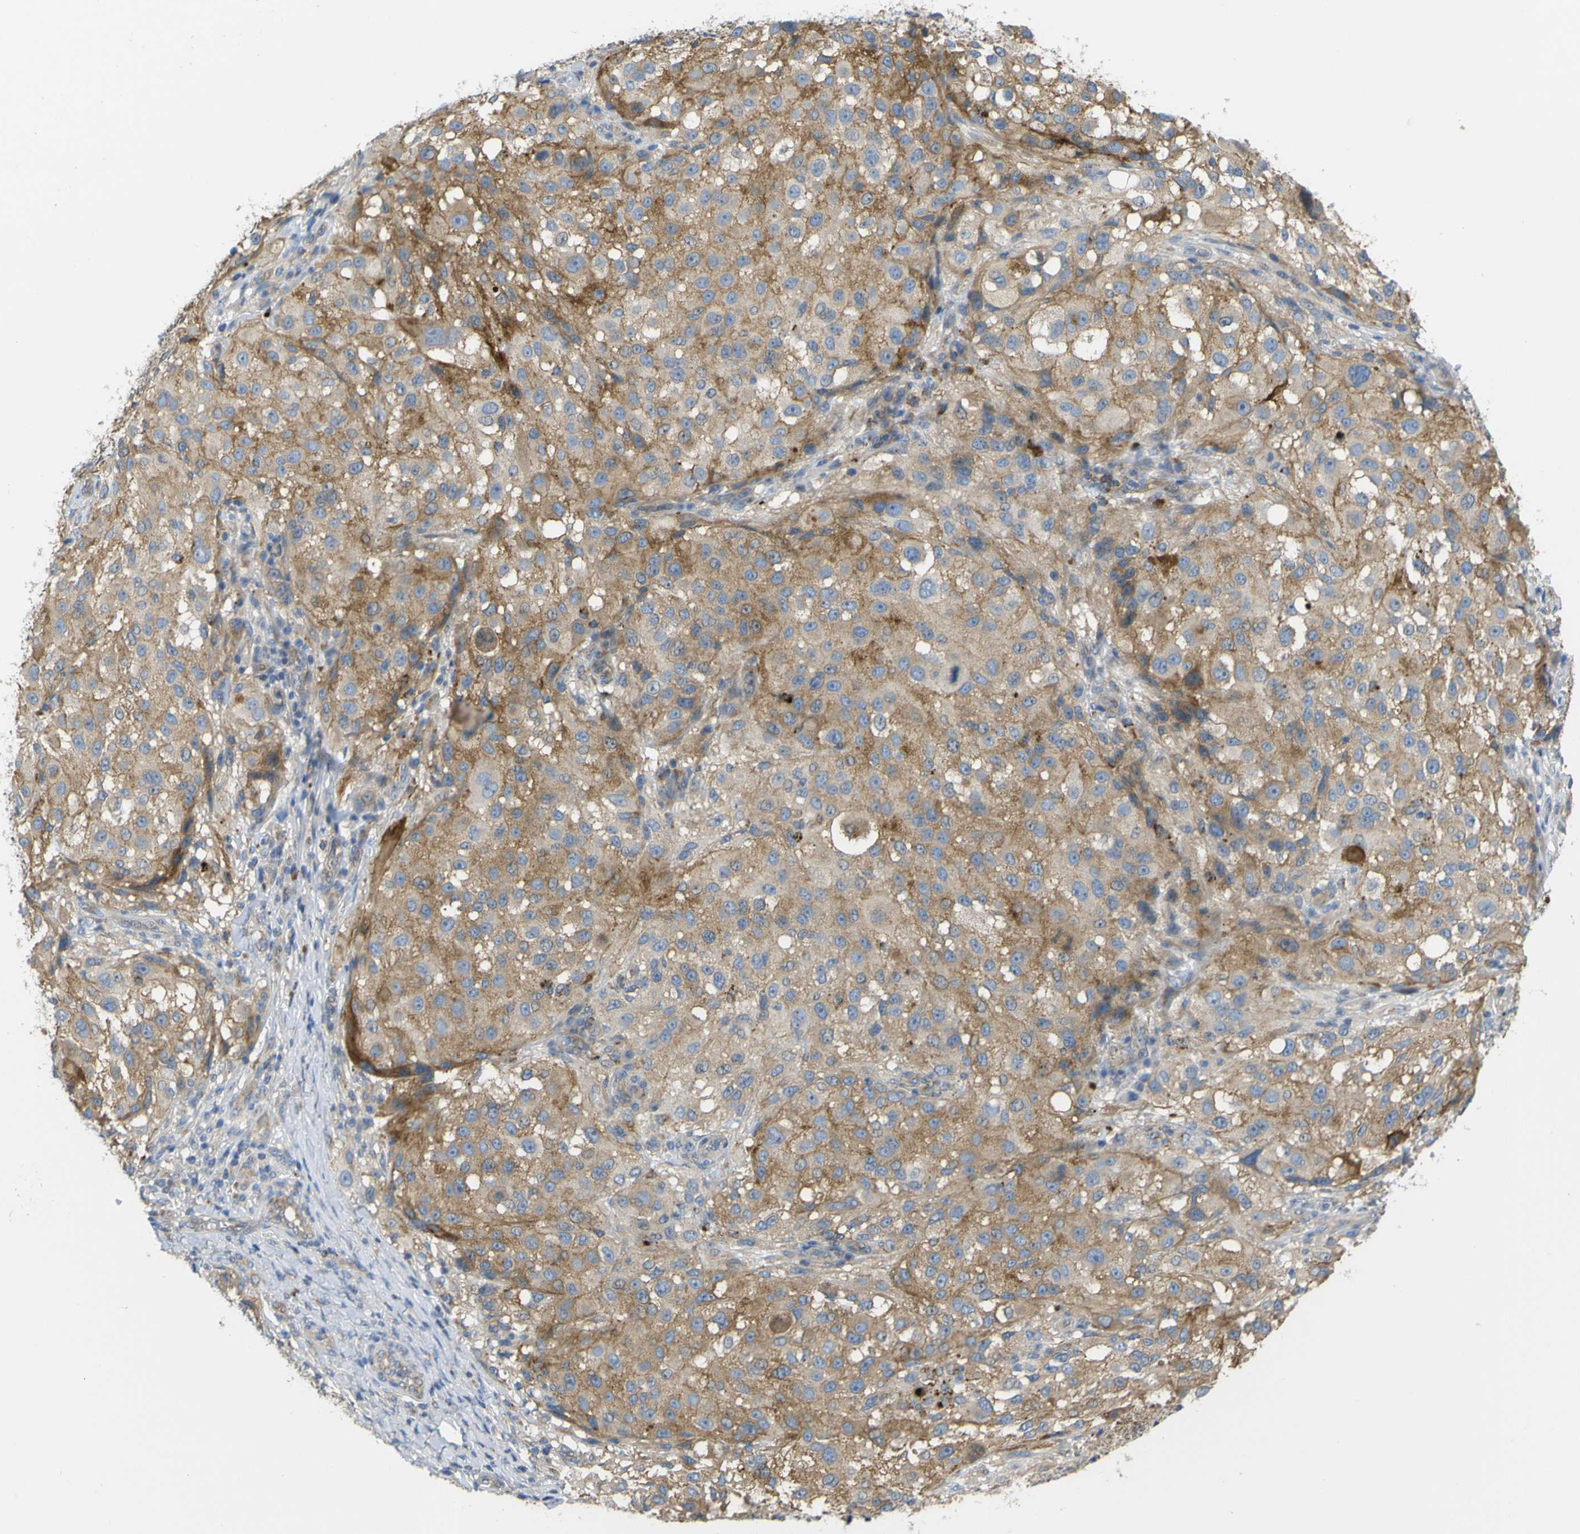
{"staining": {"intensity": "moderate", "quantity": ">75%", "location": "cytoplasmic/membranous"}, "tissue": "melanoma", "cell_type": "Tumor cells", "image_type": "cancer", "snomed": [{"axis": "morphology", "description": "Necrosis, NOS"}, {"axis": "morphology", "description": "Malignant melanoma, NOS"}, {"axis": "topography", "description": "Skin"}], "caption": "Immunohistochemistry (IHC) of human malignant melanoma displays medium levels of moderate cytoplasmic/membranous expression in about >75% of tumor cells.", "gene": "SYPL1", "patient": {"sex": "female", "age": 87}}